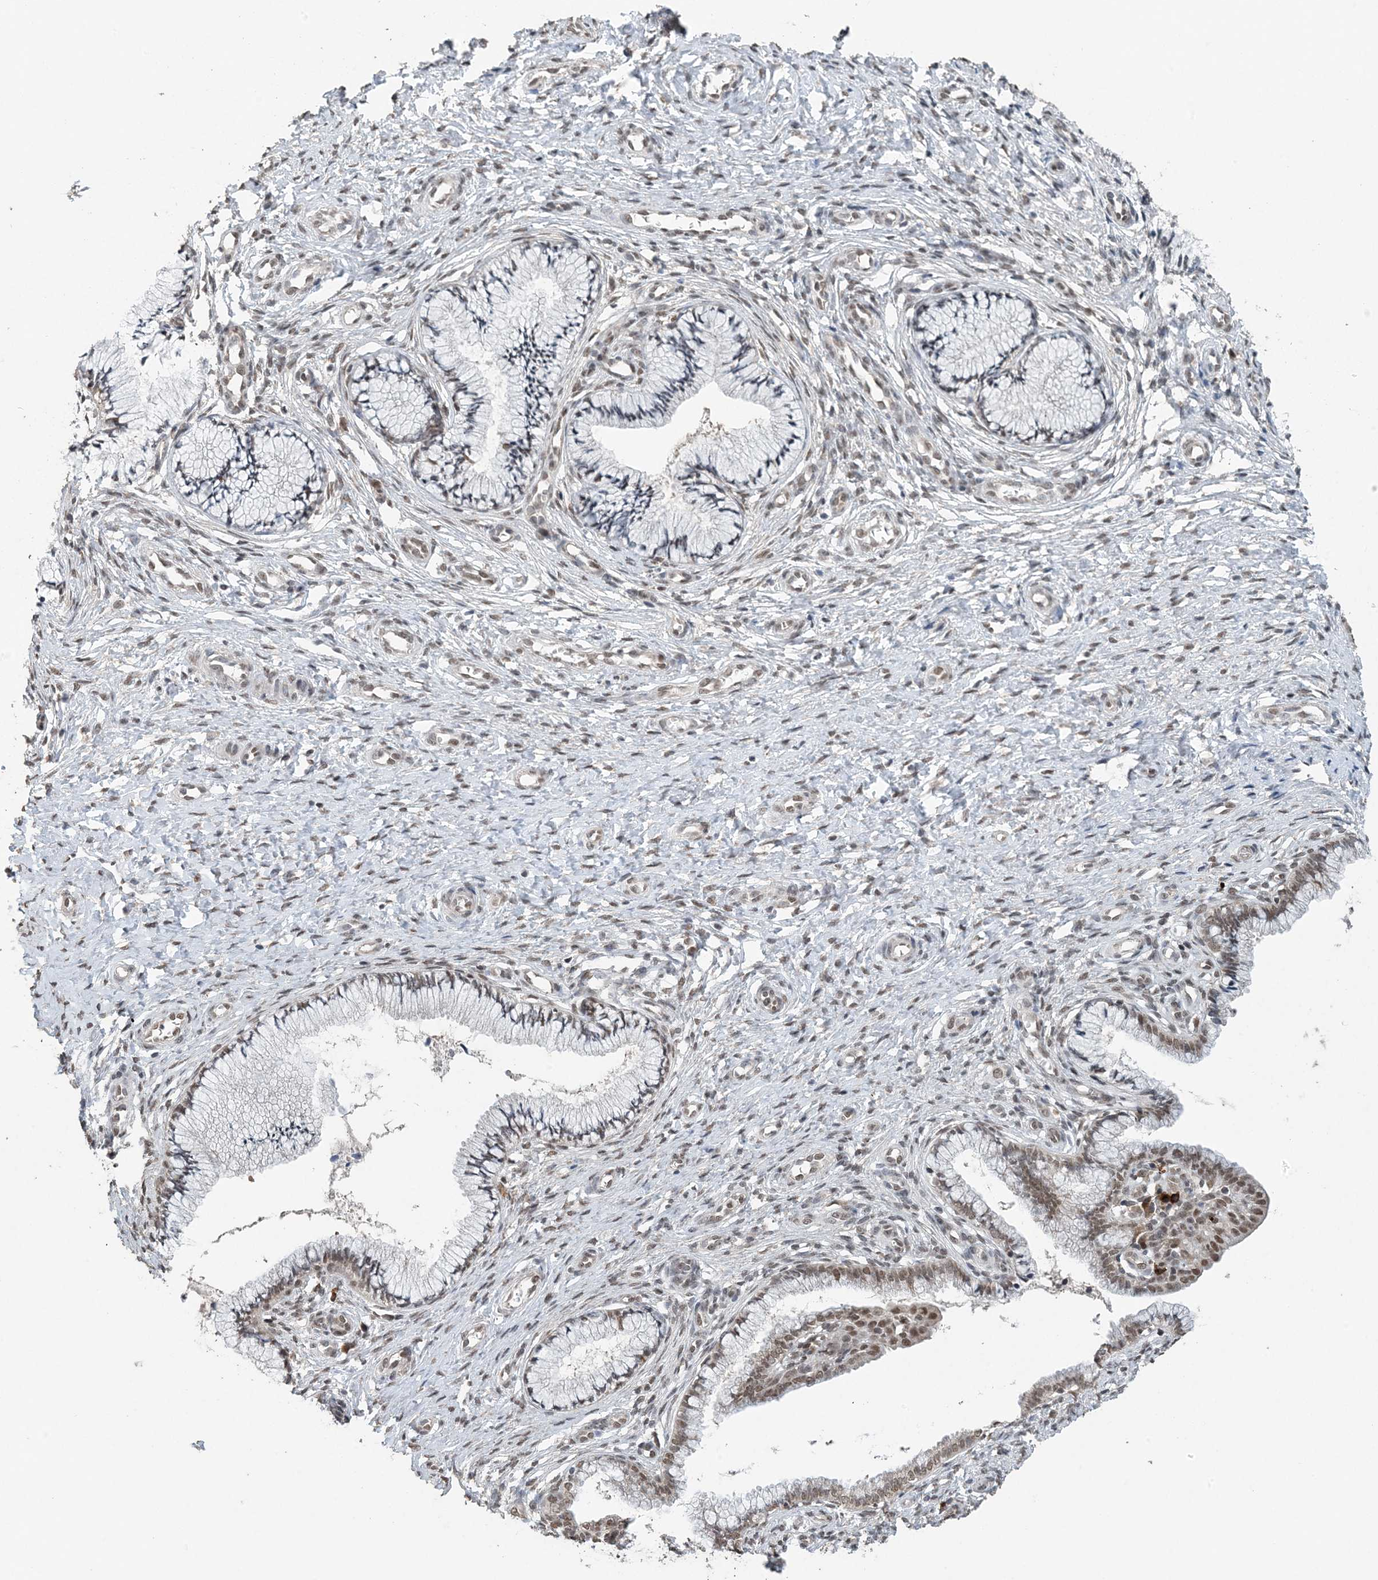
{"staining": {"intensity": "weak", "quantity": "25%-75%", "location": "nuclear"}, "tissue": "cervix", "cell_type": "Glandular cells", "image_type": "normal", "snomed": [{"axis": "morphology", "description": "Normal tissue, NOS"}, {"axis": "topography", "description": "Cervix"}], "caption": "Immunohistochemistry (IHC) photomicrograph of benign cervix stained for a protein (brown), which demonstrates low levels of weak nuclear positivity in about 25%-75% of glandular cells.", "gene": "MBD2", "patient": {"sex": "female", "age": 36}}